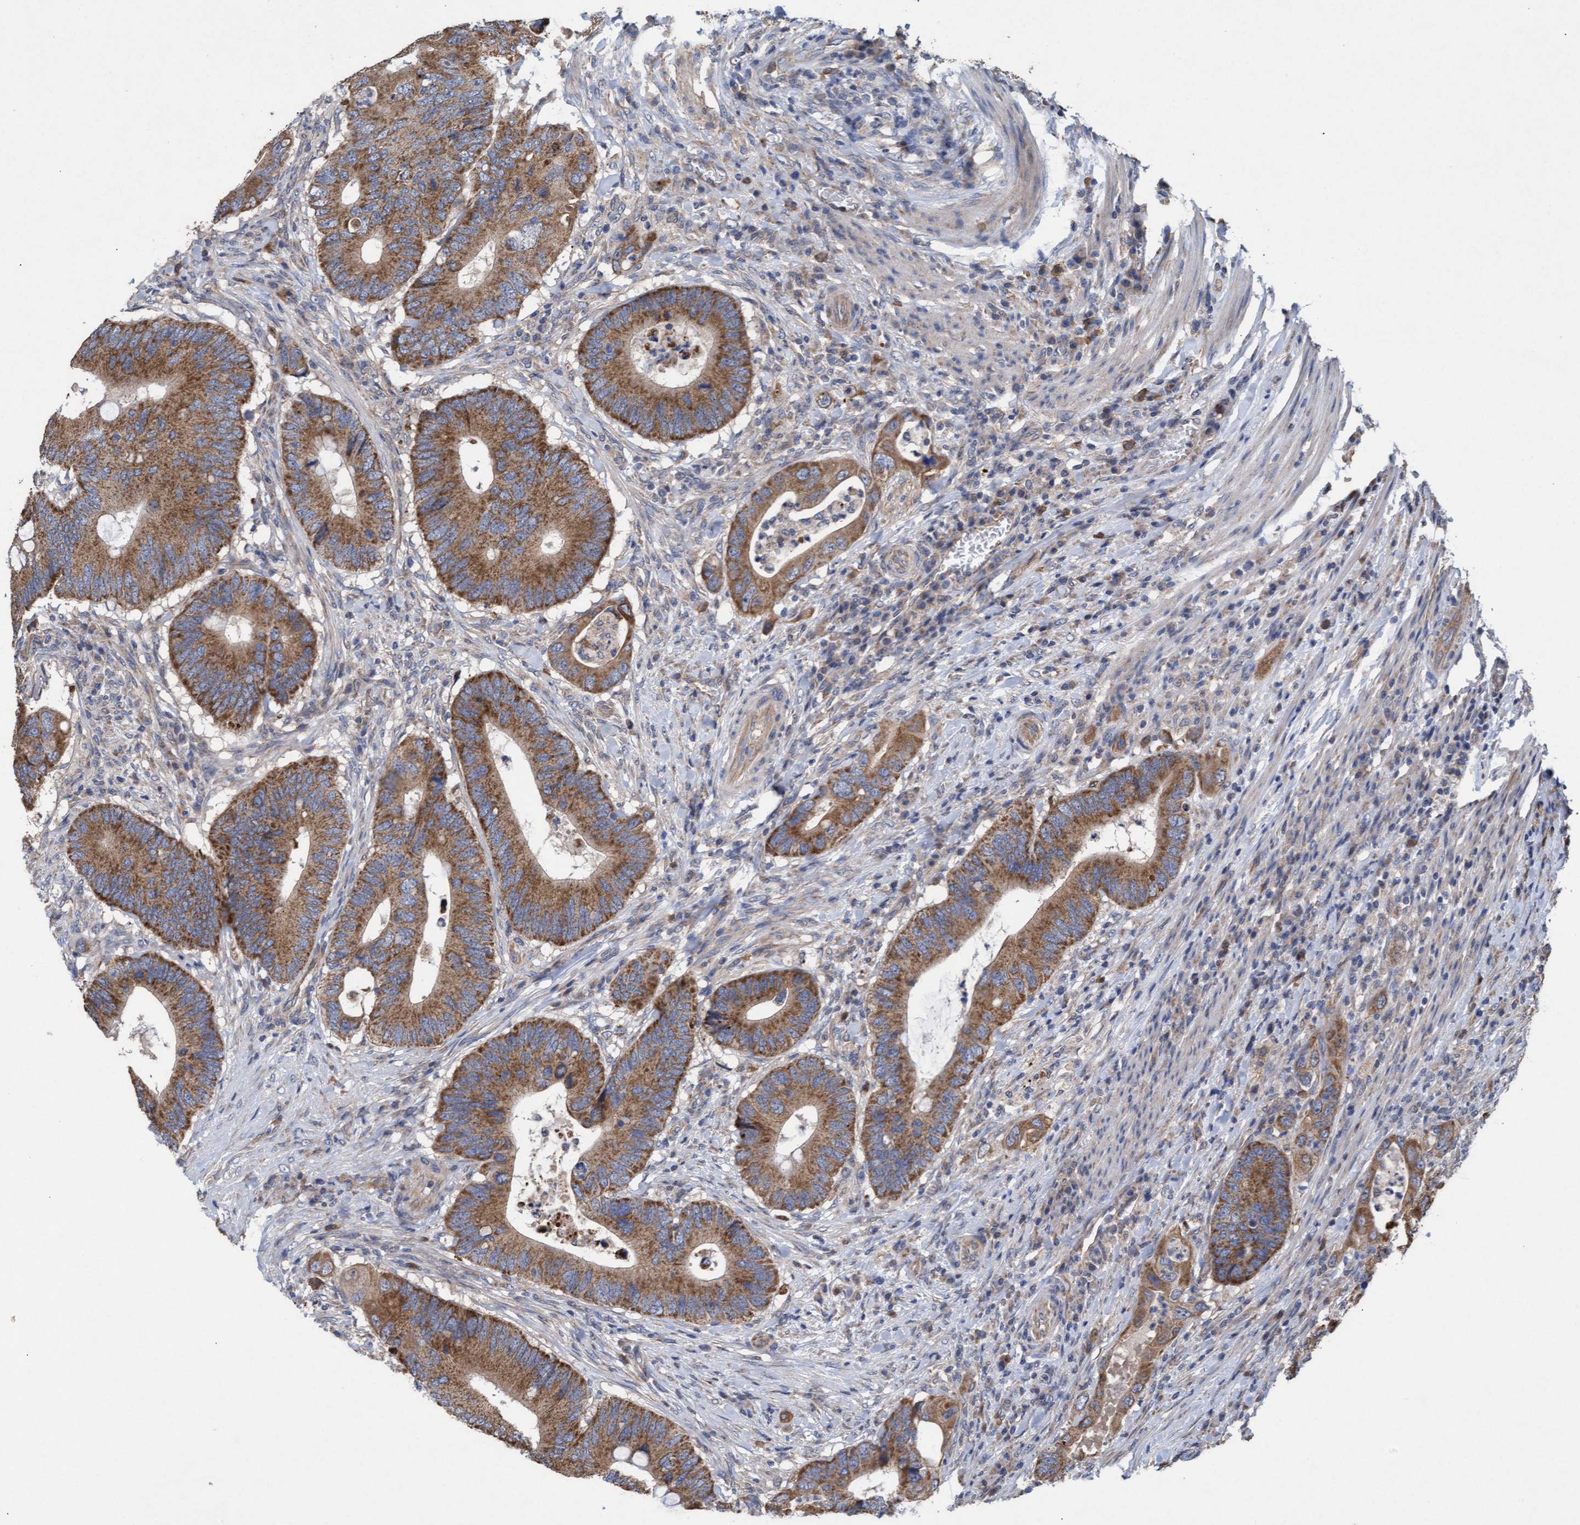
{"staining": {"intensity": "moderate", "quantity": ">75%", "location": "cytoplasmic/membranous"}, "tissue": "colorectal cancer", "cell_type": "Tumor cells", "image_type": "cancer", "snomed": [{"axis": "morphology", "description": "Adenocarcinoma, NOS"}, {"axis": "topography", "description": "Colon"}], "caption": "IHC (DAB (3,3'-diaminobenzidine)) staining of human colorectal adenocarcinoma reveals moderate cytoplasmic/membranous protein positivity in about >75% of tumor cells.", "gene": "MRPL38", "patient": {"sex": "male", "age": 71}}